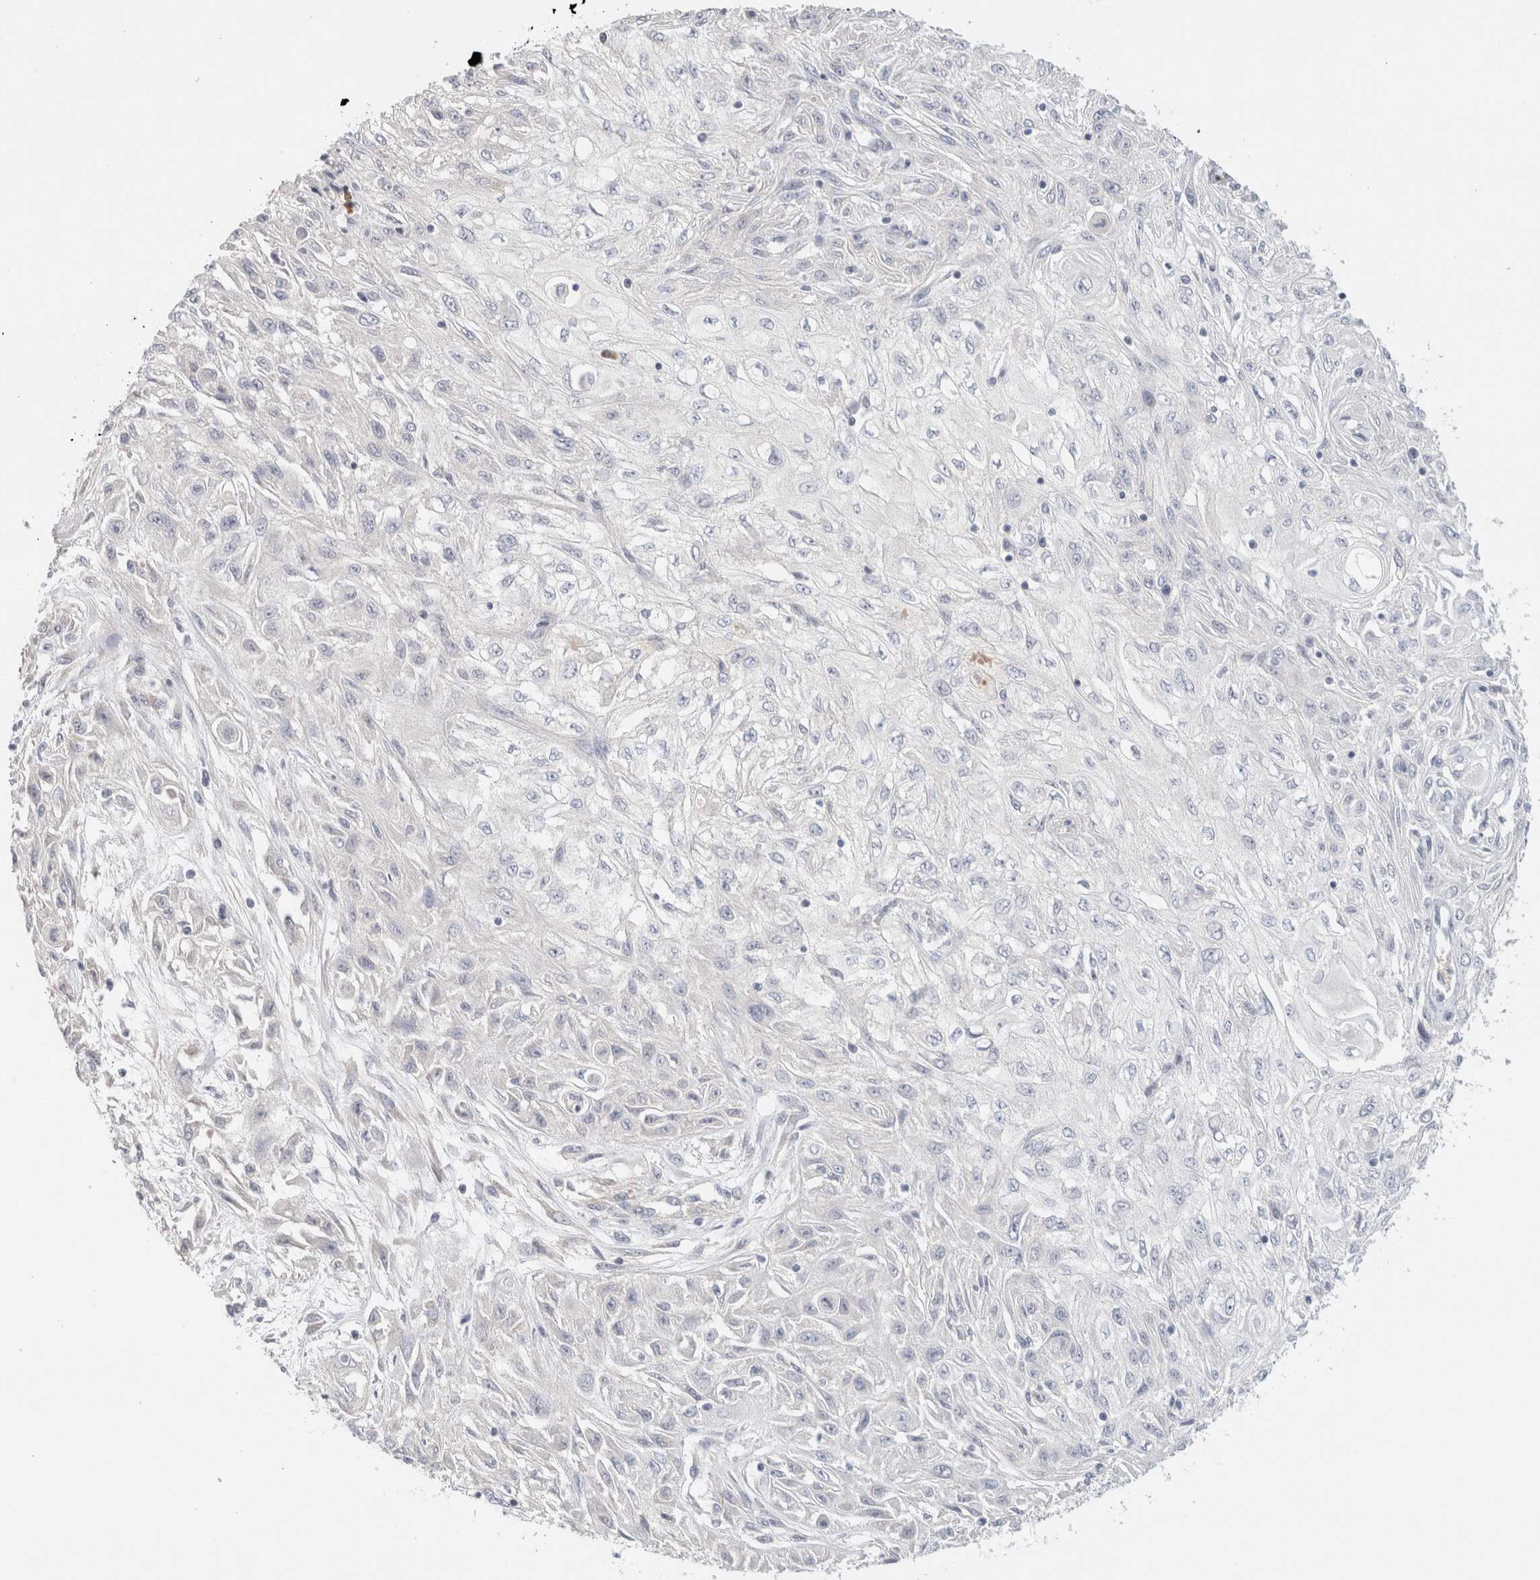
{"staining": {"intensity": "negative", "quantity": "none", "location": "none"}, "tissue": "skin cancer", "cell_type": "Tumor cells", "image_type": "cancer", "snomed": [{"axis": "morphology", "description": "Squamous cell carcinoma, NOS"}, {"axis": "morphology", "description": "Squamous cell carcinoma, metastatic, NOS"}, {"axis": "topography", "description": "Skin"}, {"axis": "topography", "description": "Lymph node"}], "caption": "This is a micrograph of IHC staining of skin metastatic squamous cell carcinoma, which shows no positivity in tumor cells.", "gene": "SPRTN", "patient": {"sex": "male", "age": 75}}